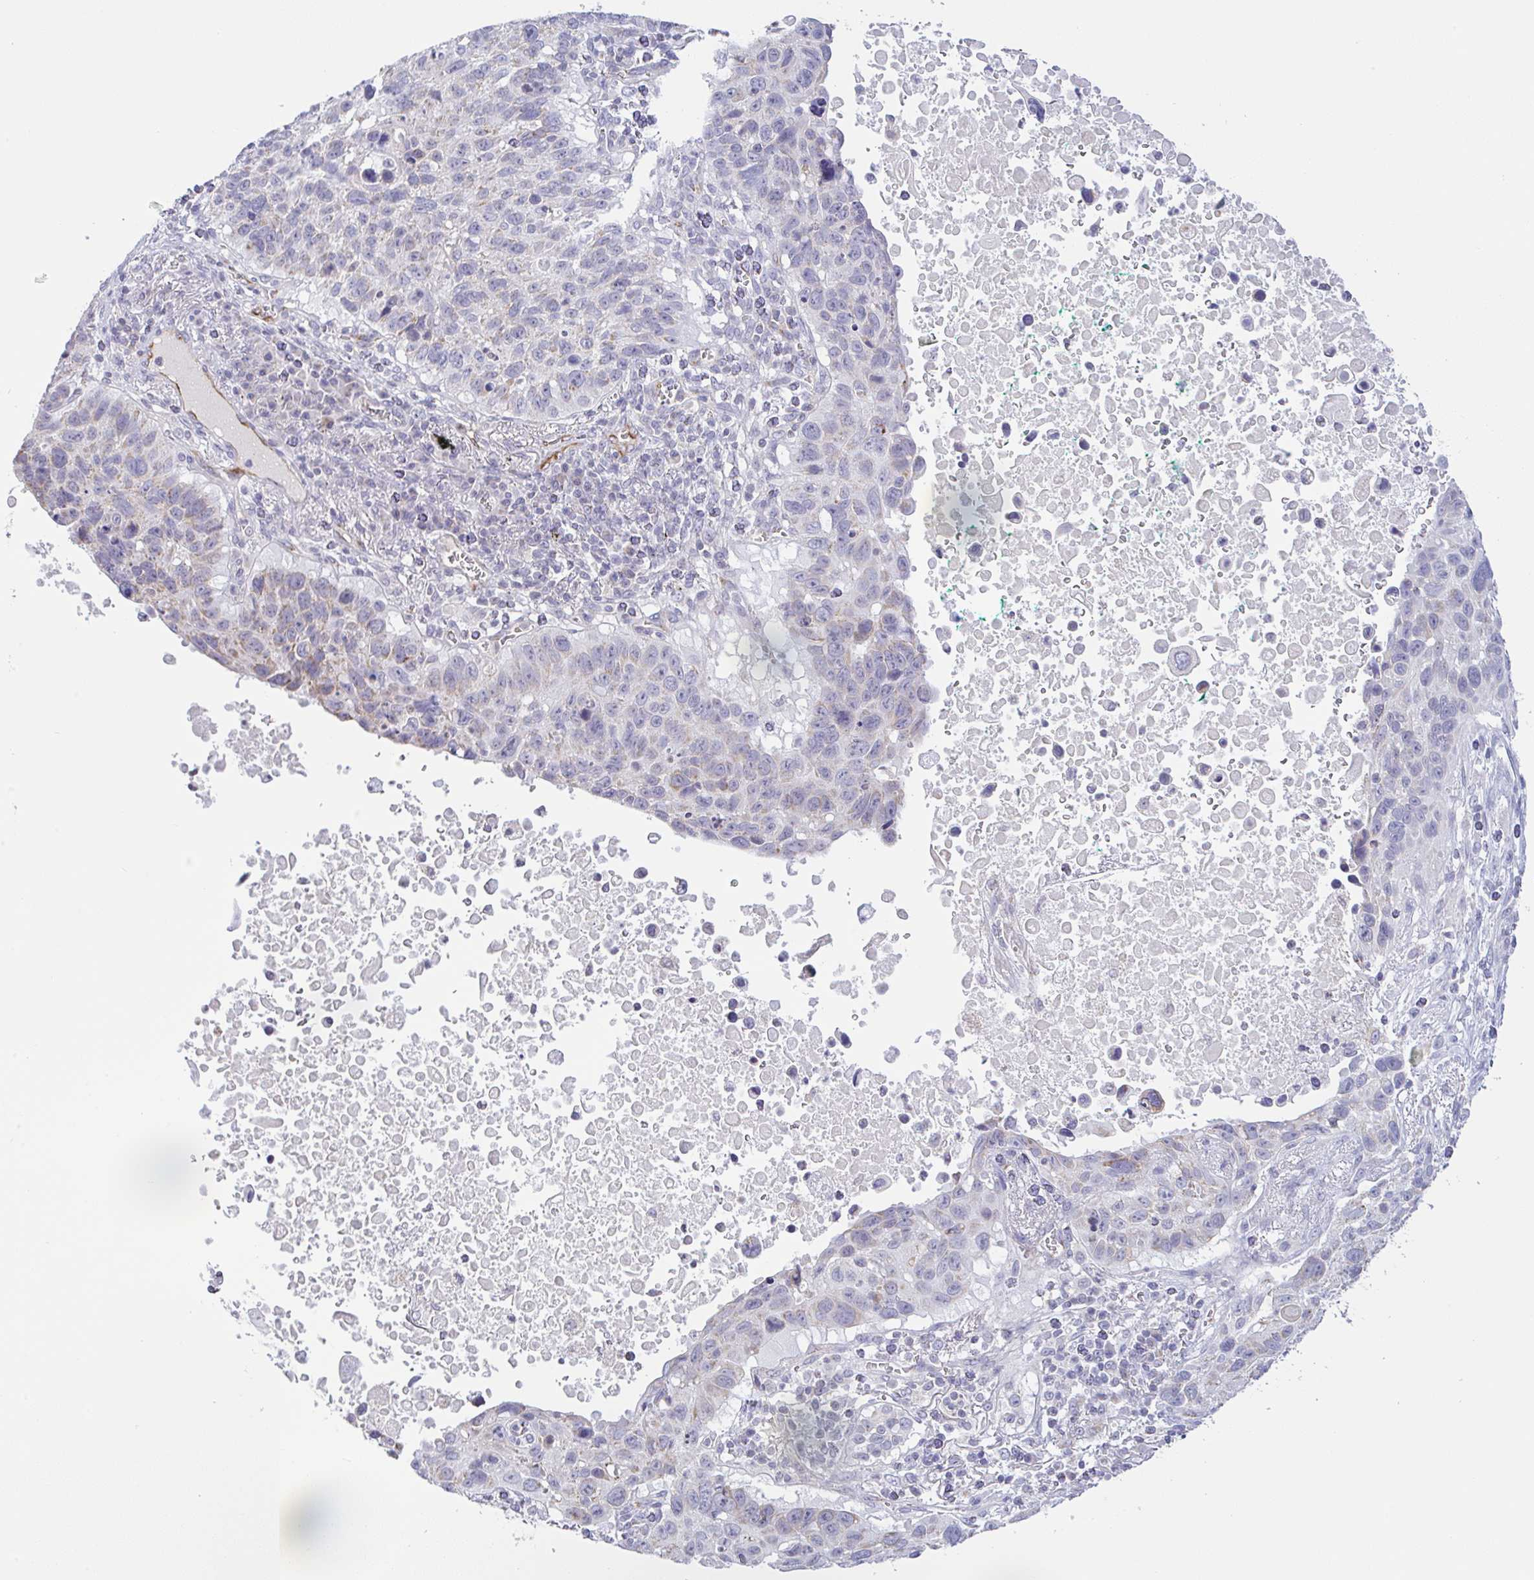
{"staining": {"intensity": "weak", "quantity": "<25%", "location": "cytoplasmic/membranous"}, "tissue": "lung cancer", "cell_type": "Tumor cells", "image_type": "cancer", "snomed": [{"axis": "morphology", "description": "Squamous cell carcinoma, NOS"}, {"axis": "topography", "description": "Lung"}], "caption": "DAB (3,3'-diaminobenzidine) immunohistochemical staining of human lung squamous cell carcinoma shows no significant expression in tumor cells.", "gene": "PLCD4", "patient": {"sex": "male", "age": 66}}